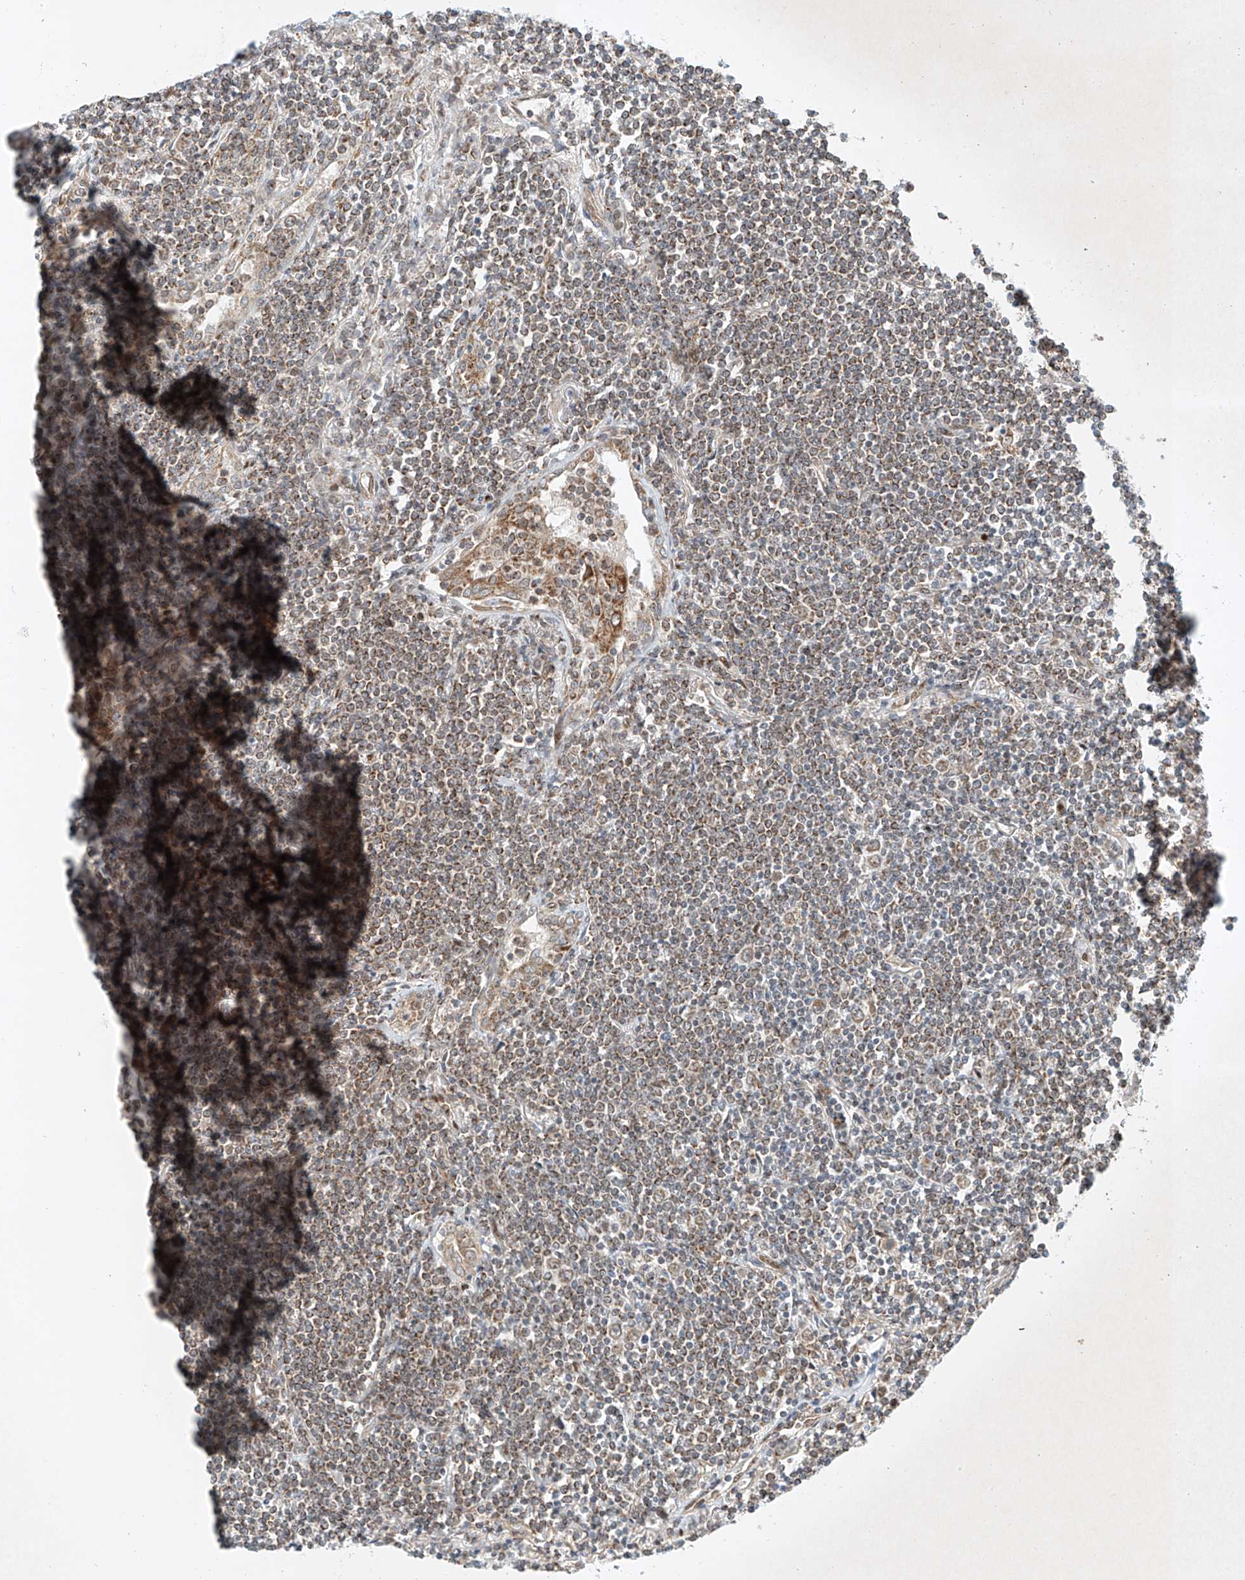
{"staining": {"intensity": "moderate", "quantity": ">75%", "location": "cytoplasmic/membranous"}, "tissue": "lymphoma", "cell_type": "Tumor cells", "image_type": "cancer", "snomed": [{"axis": "morphology", "description": "Malignant lymphoma, non-Hodgkin's type, Low grade"}, {"axis": "topography", "description": "Lung"}], "caption": "This is a histology image of immunohistochemistry staining of lymphoma, which shows moderate staining in the cytoplasmic/membranous of tumor cells.", "gene": "EPG5", "patient": {"sex": "female", "age": 71}}